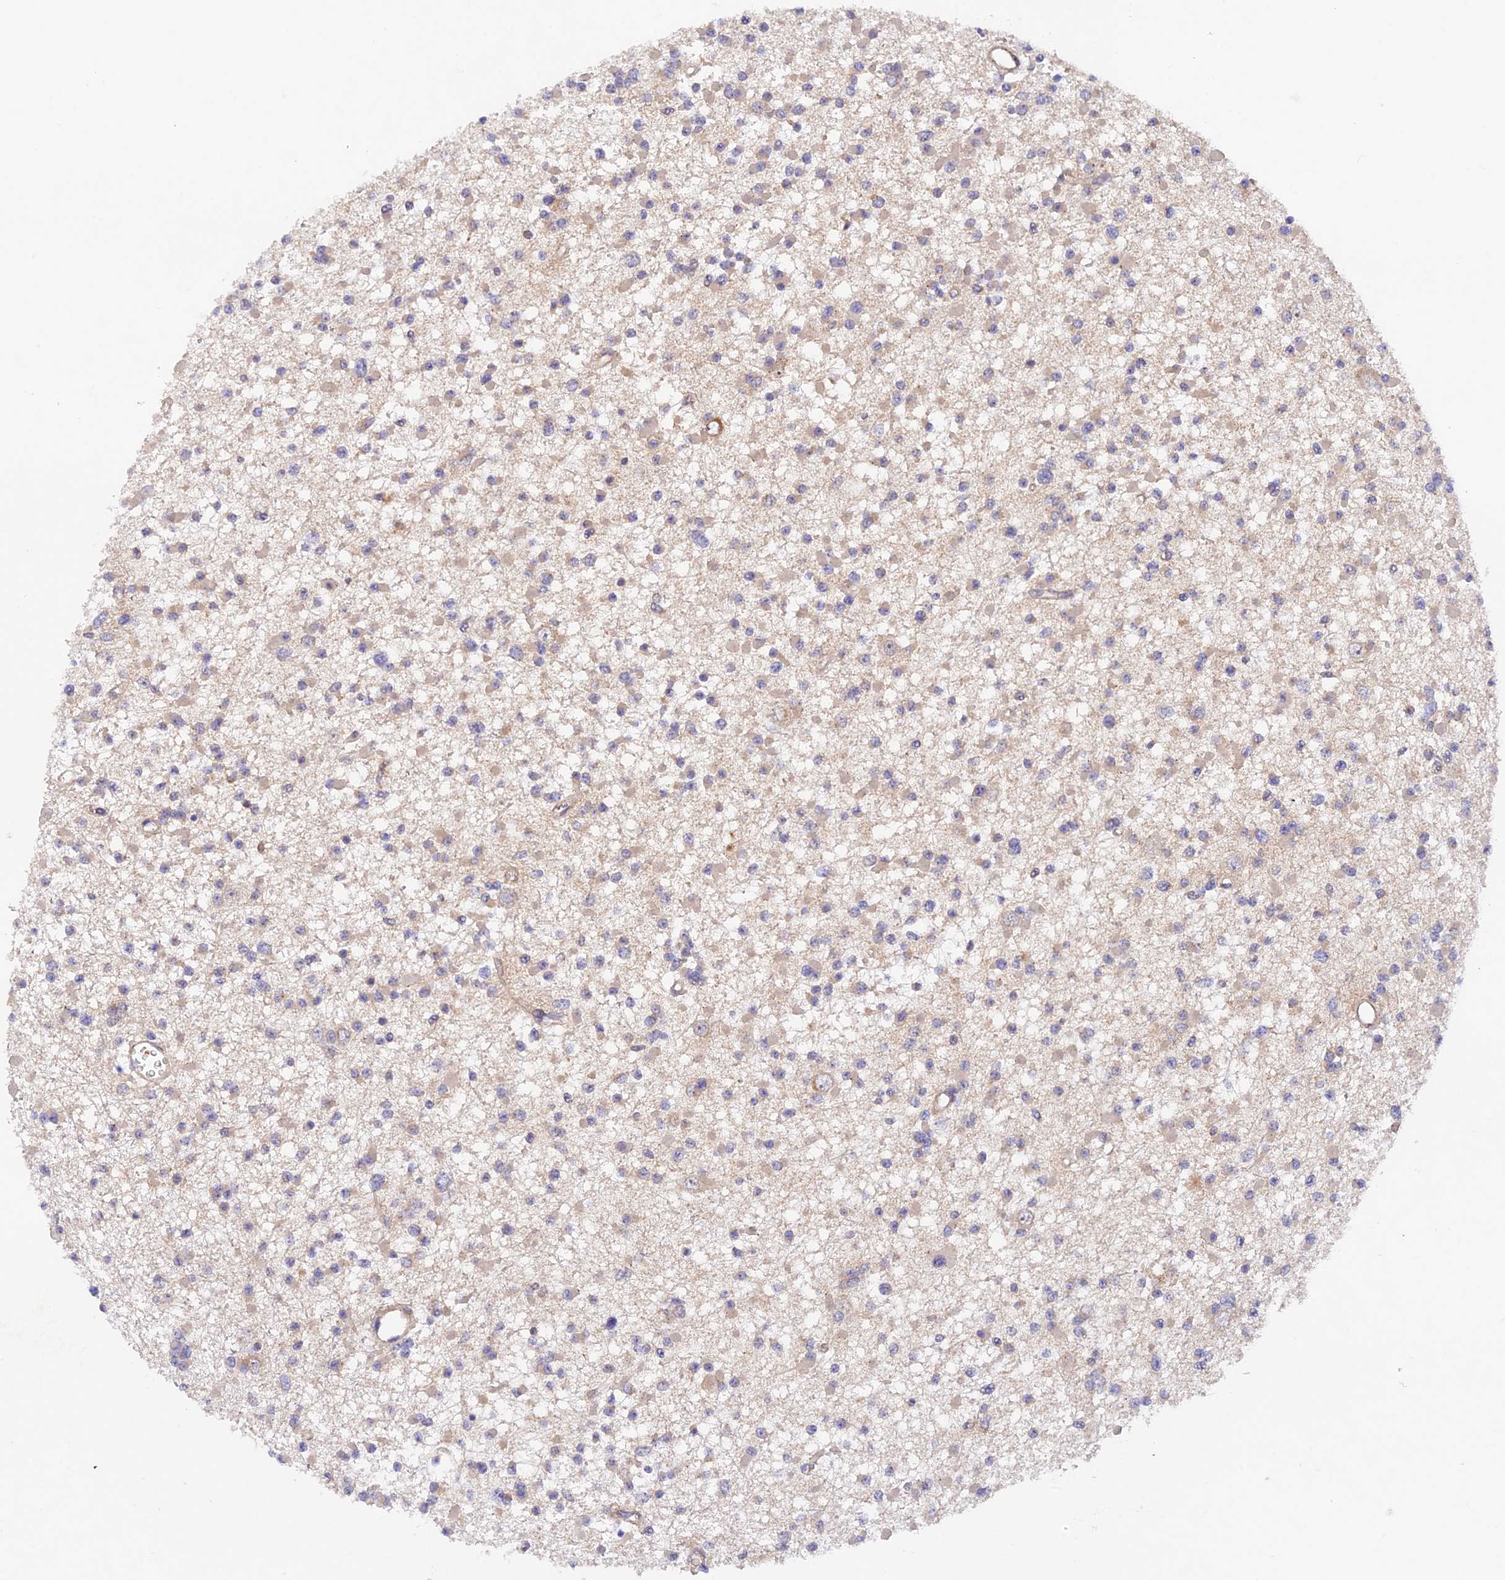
{"staining": {"intensity": "negative", "quantity": "none", "location": "none"}, "tissue": "glioma", "cell_type": "Tumor cells", "image_type": "cancer", "snomed": [{"axis": "morphology", "description": "Glioma, malignant, Low grade"}, {"axis": "topography", "description": "Brain"}], "caption": "Immunohistochemistry (IHC) of human malignant low-grade glioma exhibits no positivity in tumor cells. (DAB (3,3'-diaminobenzidine) immunohistochemistry (IHC) with hematoxylin counter stain).", "gene": "WDFY4", "patient": {"sex": "female", "age": 22}}